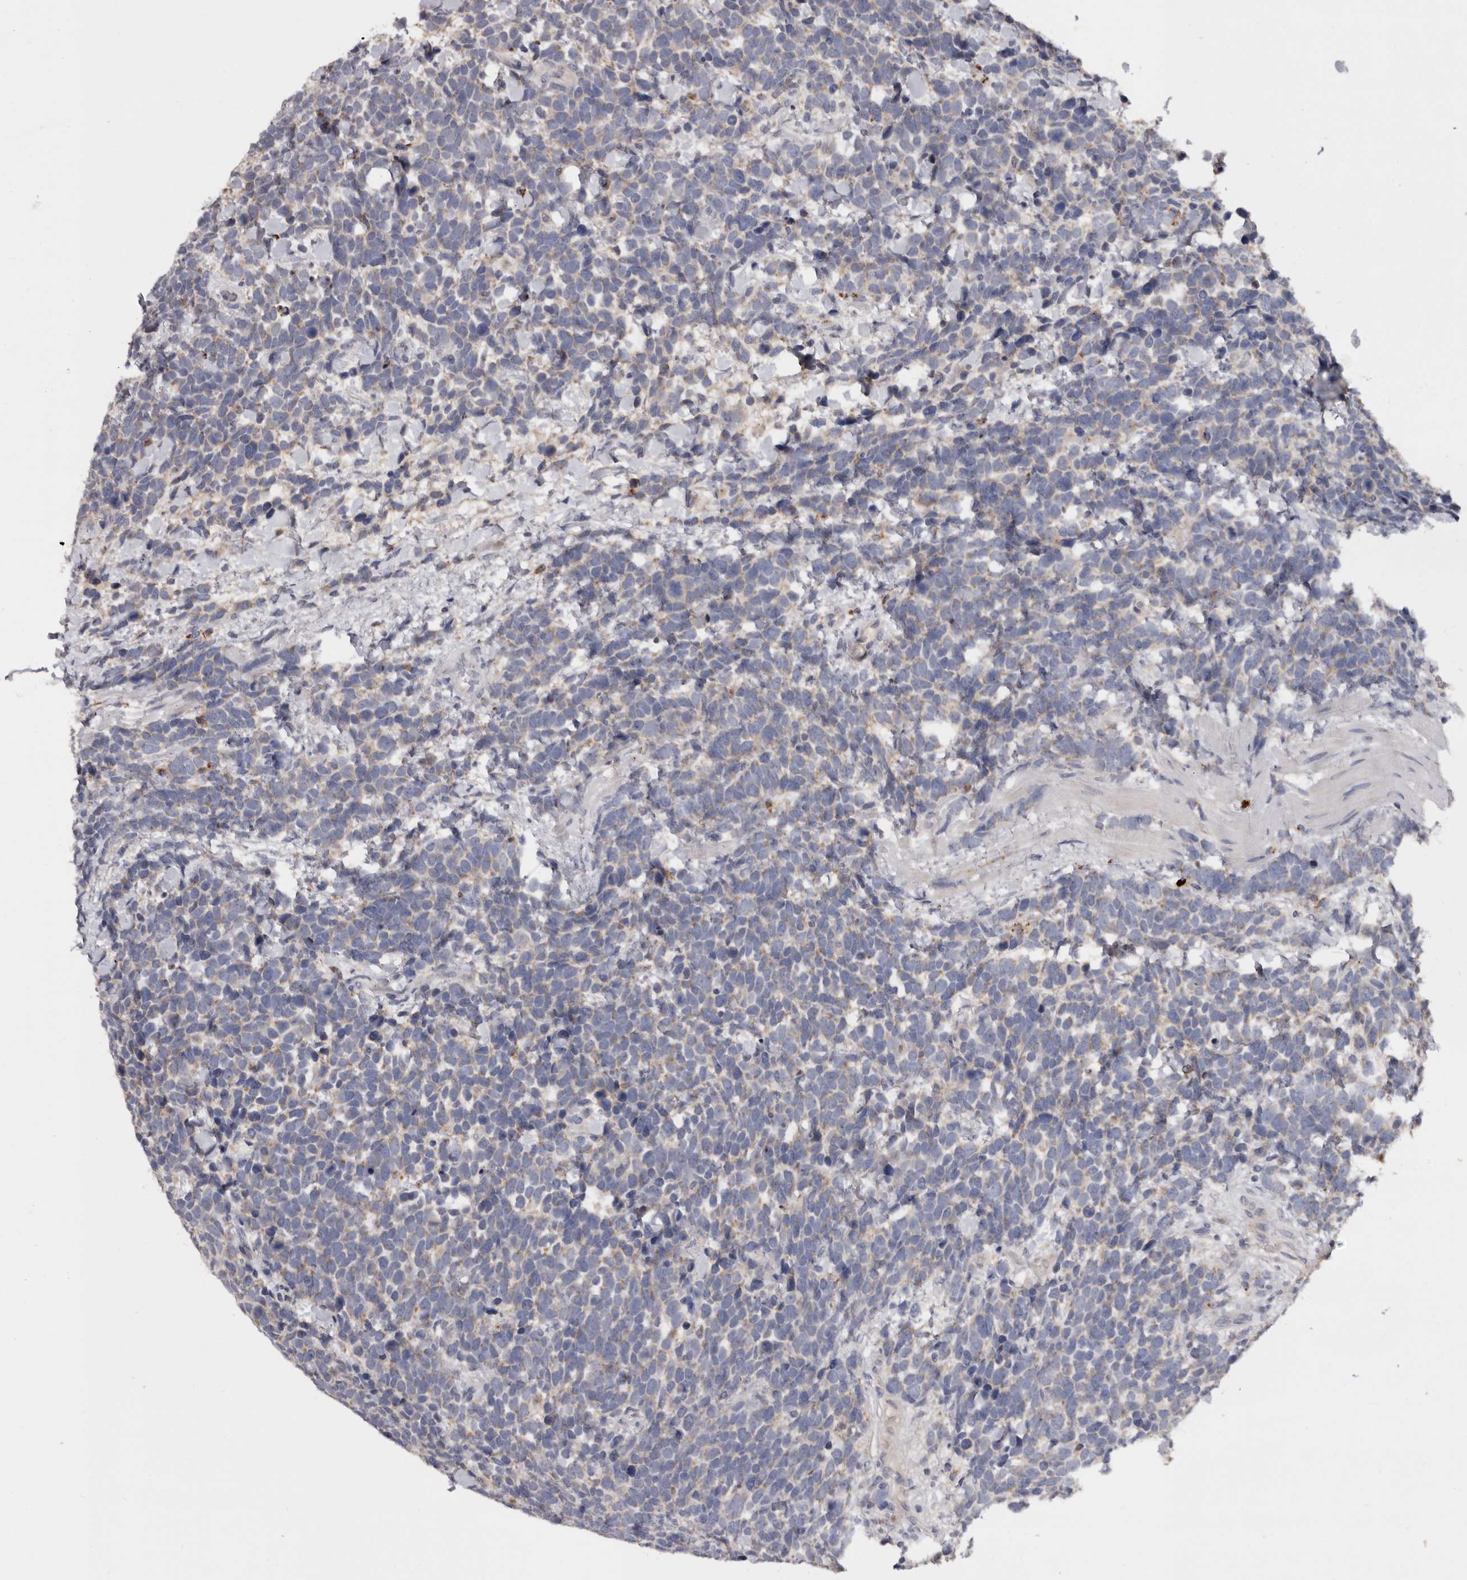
{"staining": {"intensity": "weak", "quantity": "25%-75%", "location": "cytoplasmic/membranous"}, "tissue": "urothelial cancer", "cell_type": "Tumor cells", "image_type": "cancer", "snomed": [{"axis": "morphology", "description": "Urothelial carcinoma, High grade"}, {"axis": "topography", "description": "Urinary bladder"}], "caption": "Protein staining reveals weak cytoplasmic/membranous positivity in approximately 25%-75% of tumor cells in urothelial cancer.", "gene": "DAP", "patient": {"sex": "female", "age": 82}}